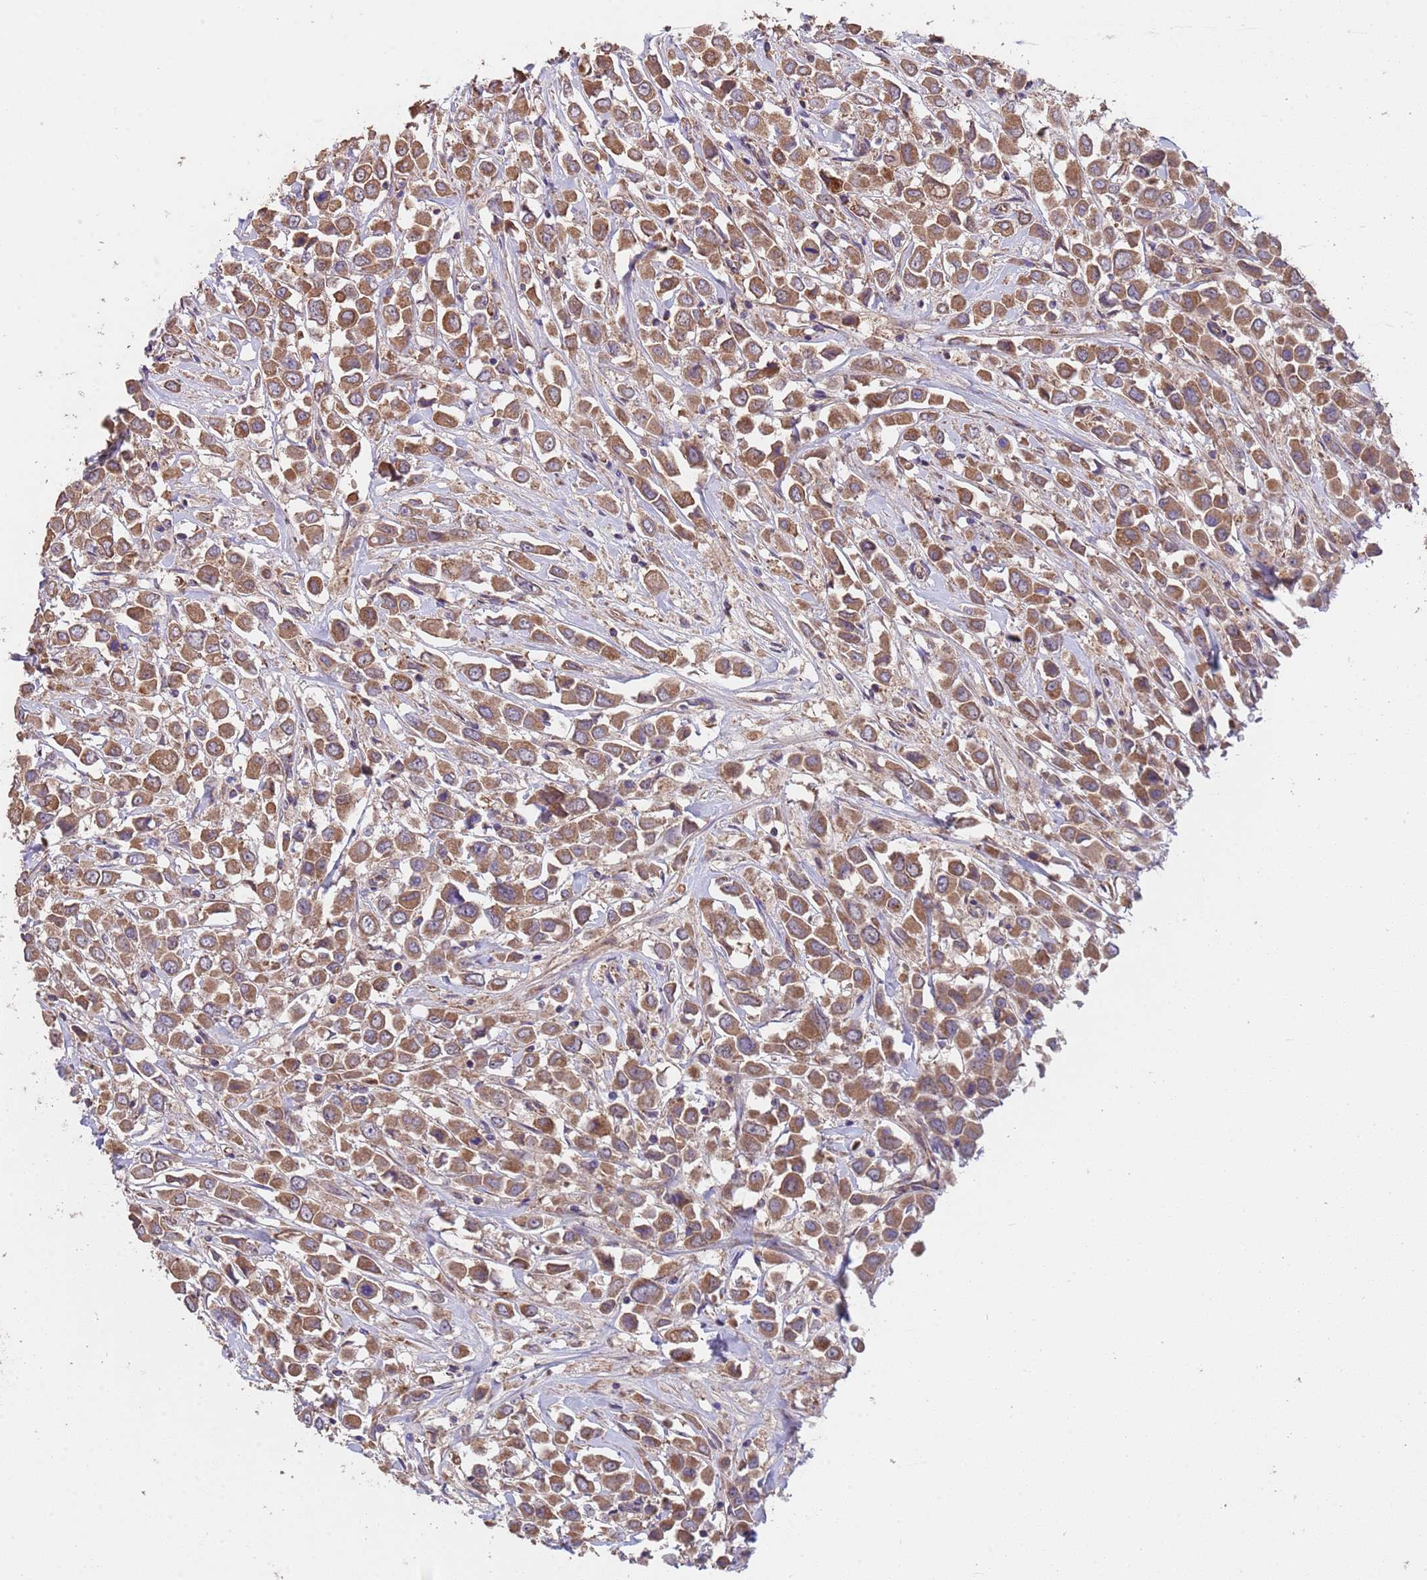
{"staining": {"intensity": "moderate", "quantity": ">75%", "location": "cytoplasmic/membranous"}, "tissue": "breast cancer", "cell_type": "Tumor cells", "image_type": "cancer", "snomed": [{"axis": "morphology", "description": "Duct carcinoma"}, {"axis": "topography", "description": "Breast"}], "caption": "IHC of infiltrating ductal carcinoma (breast) demonstrates medium levels of moderate cytoplasmic/membranous expression in approximately >75% of tumor cells.", "gene": "EEF1AKMT1", "patient": {"sex": "female", "age": 61}}